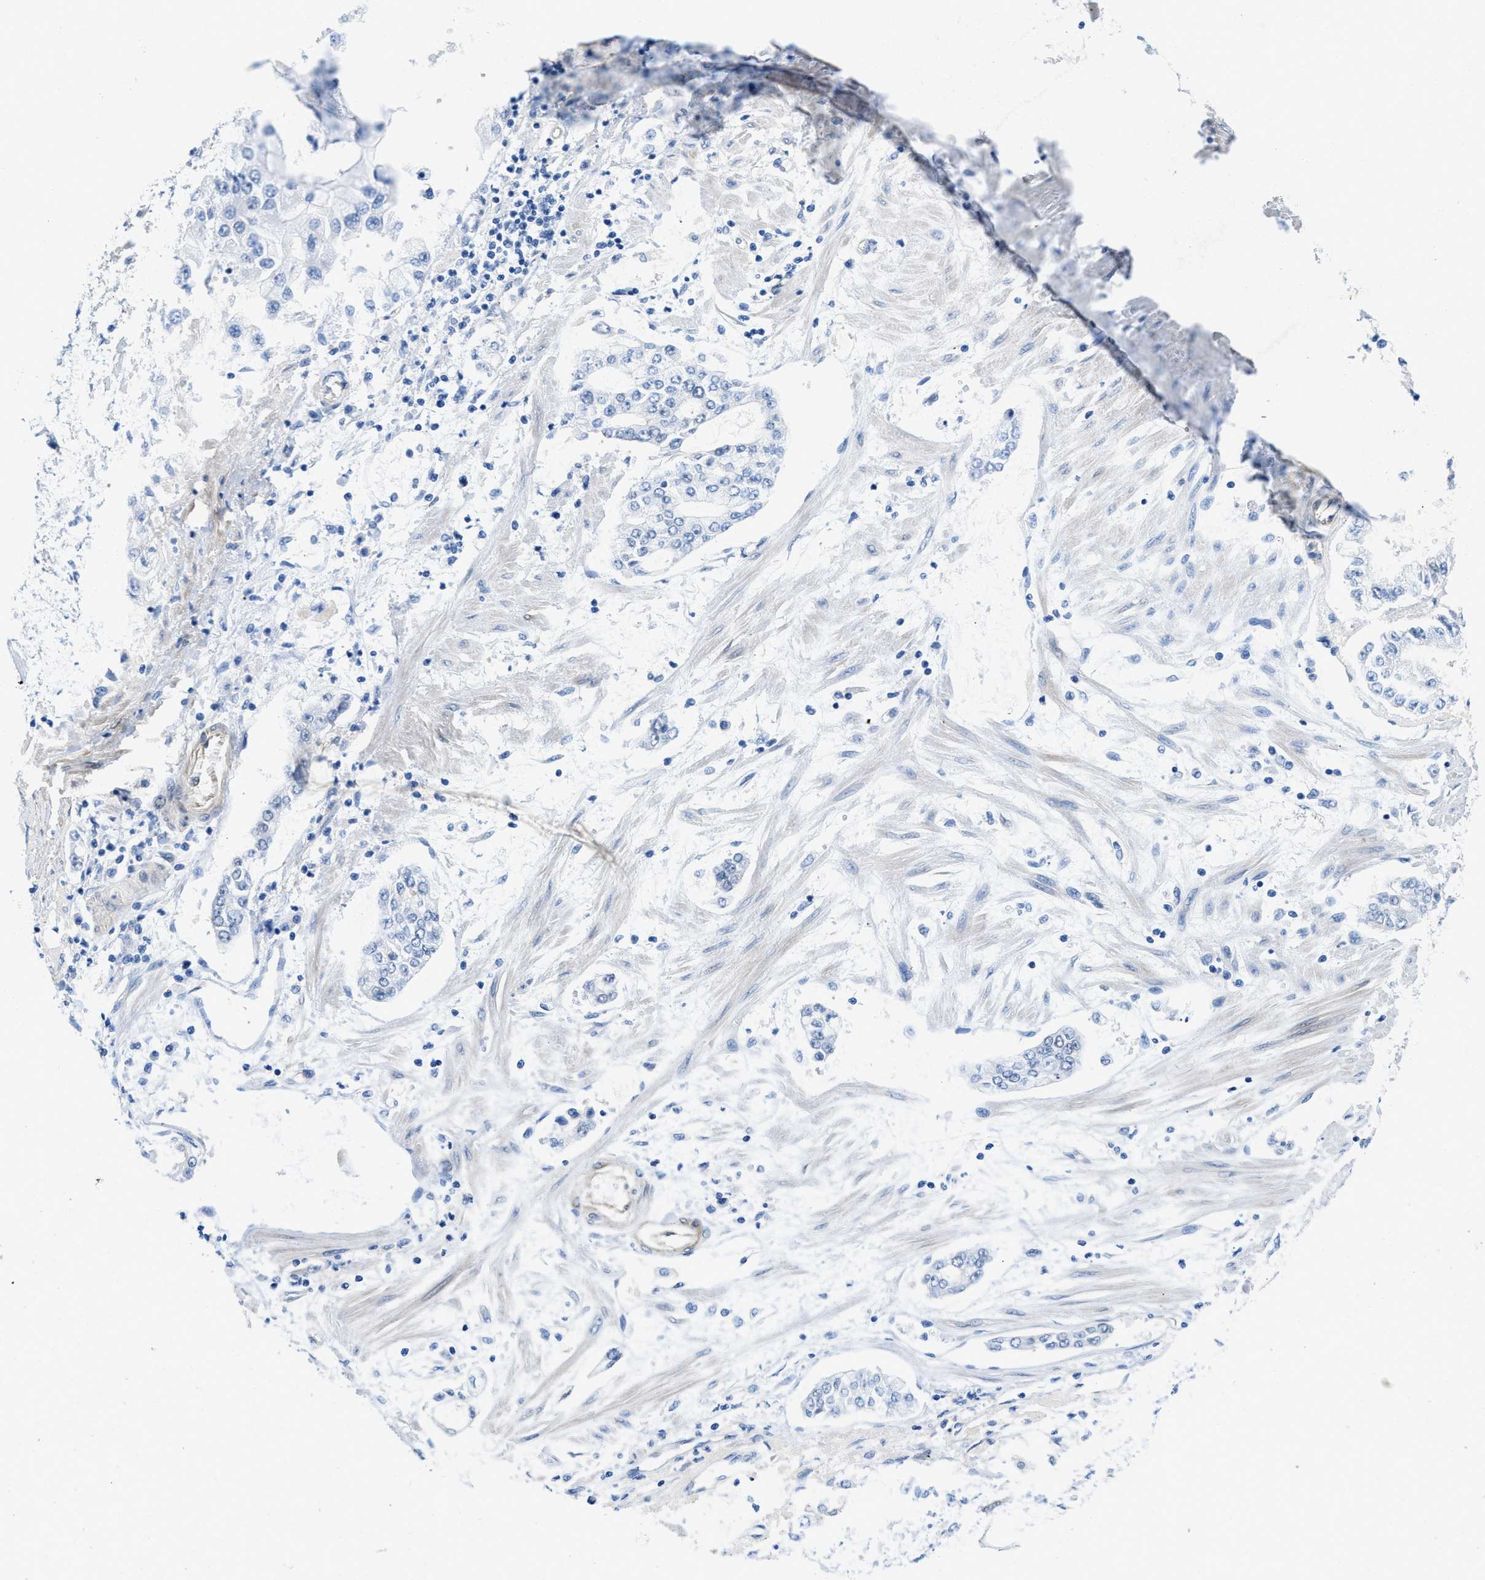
{"staining": {"intensity": "negative", "quantity": "none", "location": "none"}, "tissue": "stomach cancer", "cell_type": "Tumor cells", "image_type": "cancer", "snomed": [{"axis": "morphology", "description": "Adenocarcinoma, NOS"}, {"axis": "topography", "description": "Stomach"}], "caption": "Immunohistochemical staining of human stomach adenocarcinoma exhibits no significant expression in tumor cells. (Stains: DAB IHC with hematoxylin counter stain, Microscopy: brightfield microscopy at high magnification).", "gene": "PDLIM5", "patient": {"sex": "male", "age": 76}}